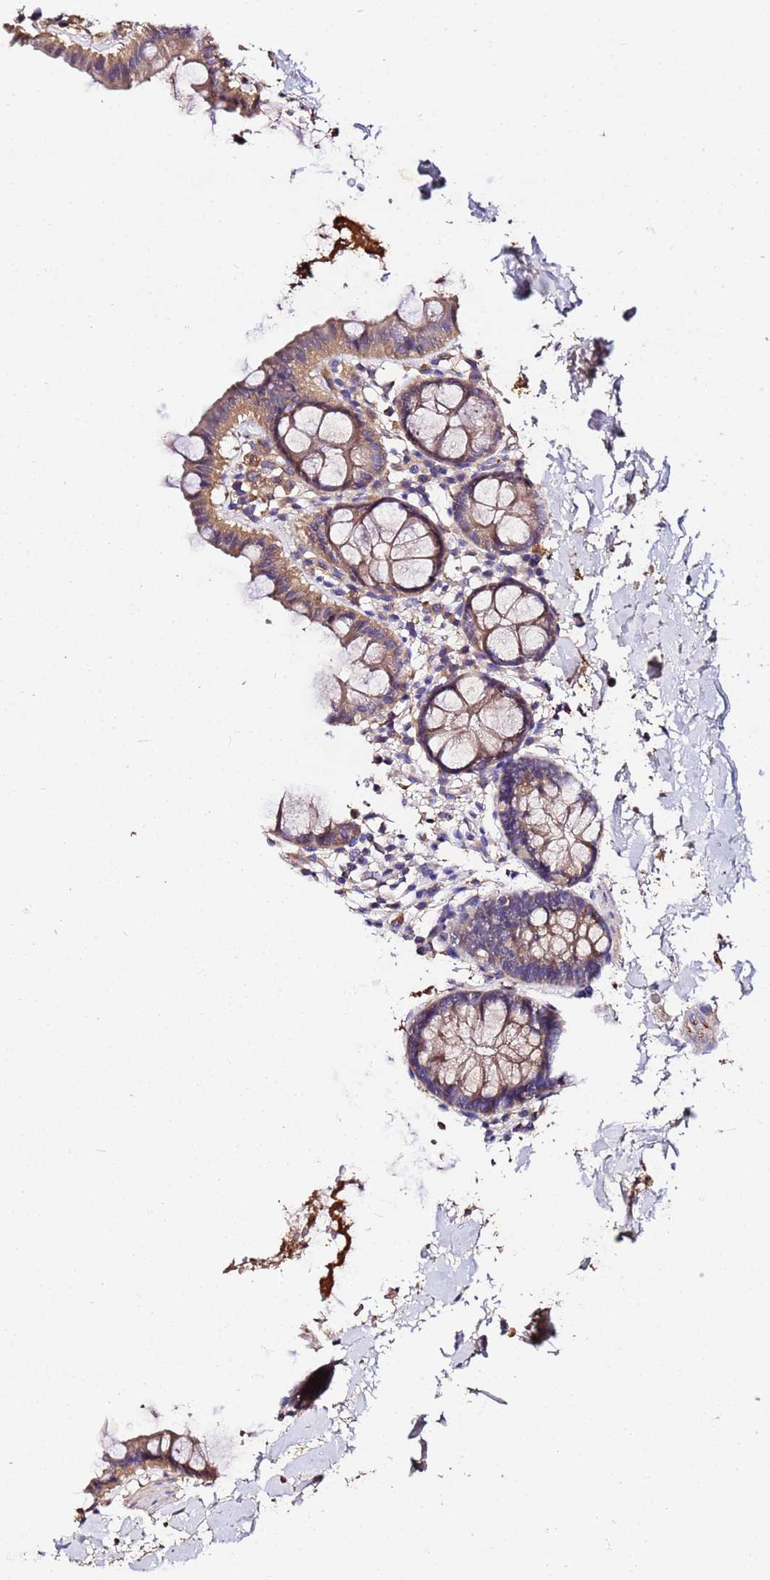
{"staining": {"intensity": "weak", "quantity": ">75%", "location": "cytoplasmic/membranous"}, "tissue": "colon", "cell_type": "Endothelial cells", "image_type": "normal", "snomed": [{"axis": "morphology", "description": "Normal tissue, NOS"}, {"axis": "topography", "description": "Colon"}], "caption": "Weak cytoplasmic/membranous protein expression is identified in about >75% of endothelial cells in colon. The staining is performed using DAB brown chromogen to label protein expression. The nuclei are counter-stained blue using hematoxylin.", "gene": "MTERF1", "patient": {"sex": "male", "age": 75}}